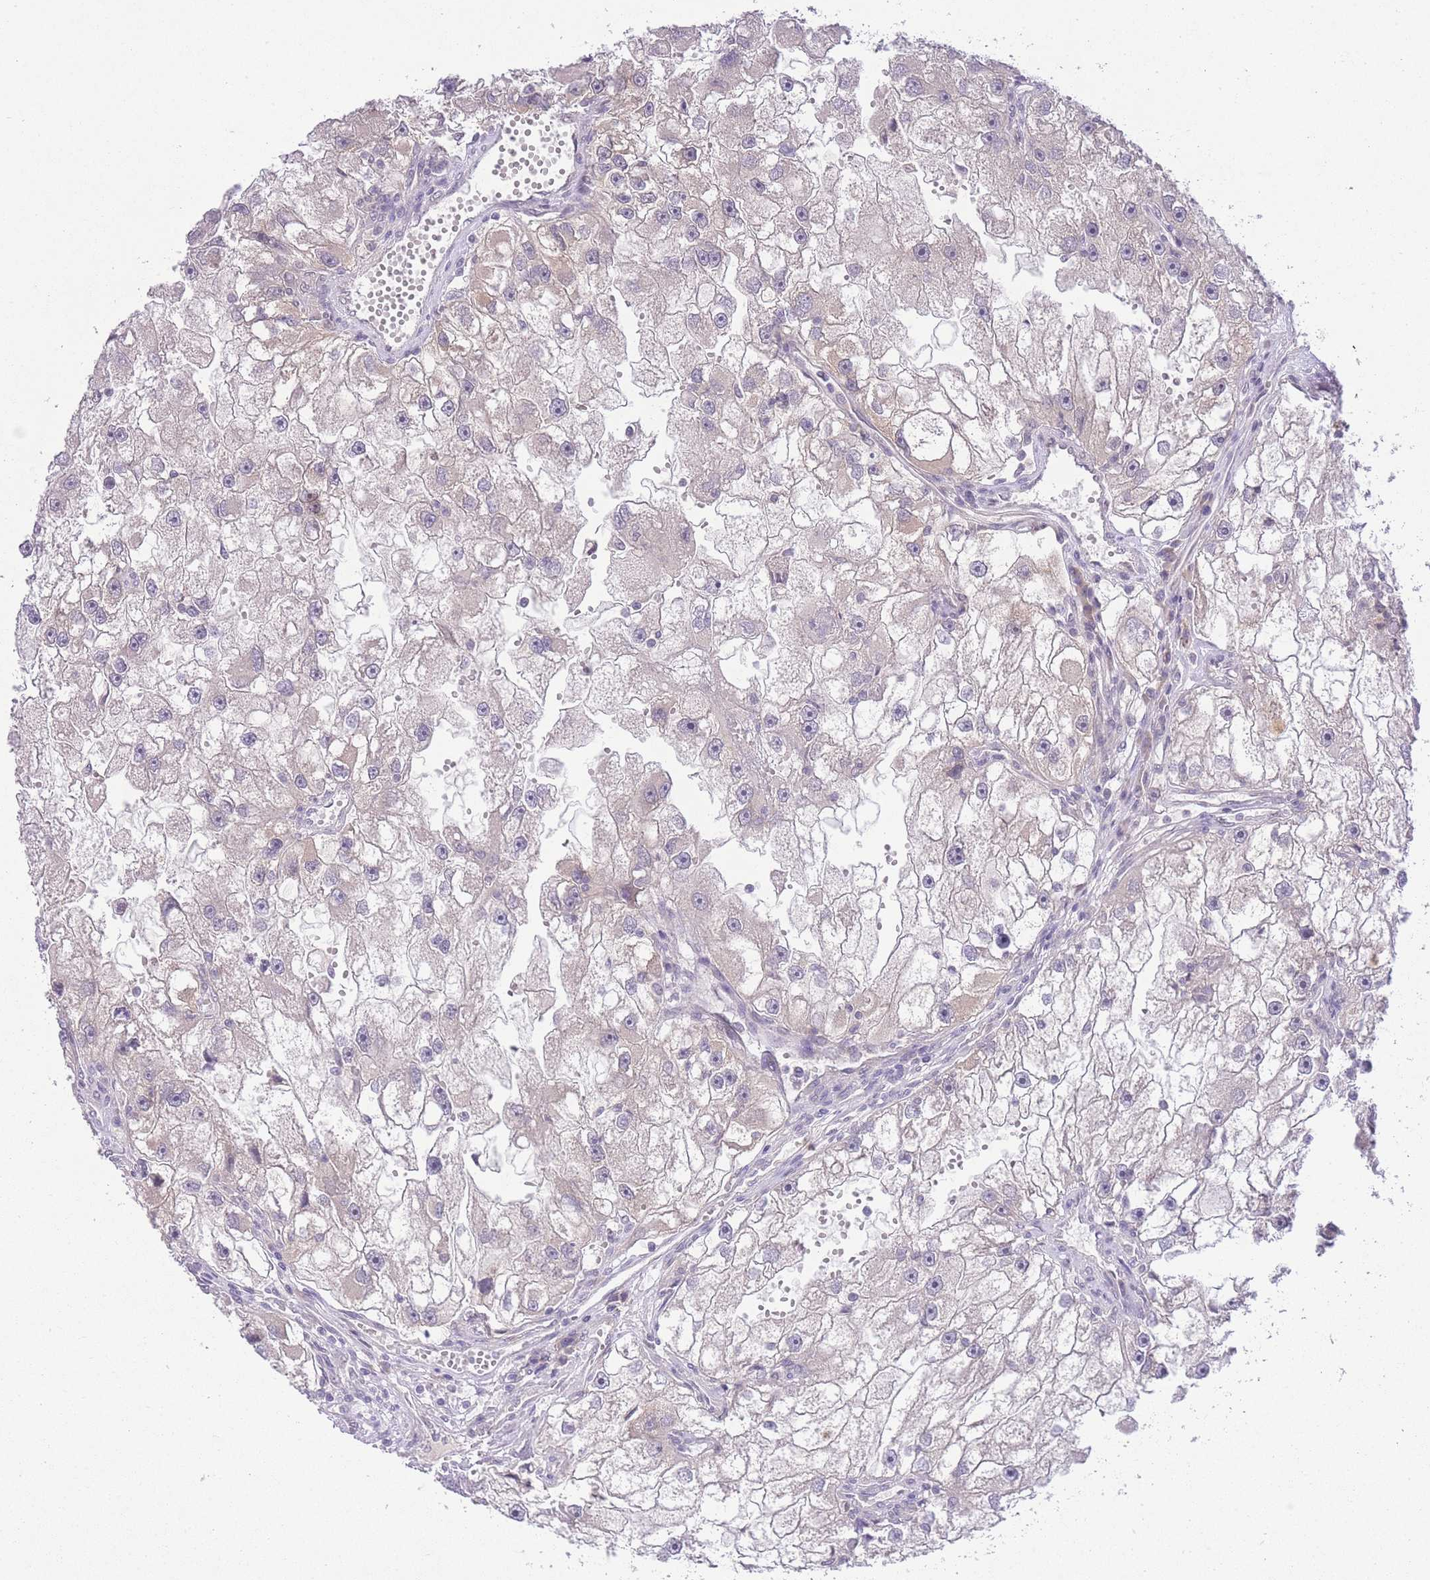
{"staining": {"intensity": "negative", "quantity": "none", "location": "none"}, "tissue": "renal cancer", "cell_type": "Tumor cells", "image_type": "cancer", "snomed": [{"axis": "morphology", "description": "Adenocarcinoma, NOS"}, {"axis": "topography", "description": "Kidney"}], "caption": "Renal adenocarcinoma was stained to show a protein in brown. There is no significant staining in tumor cells.", "gene": "TMED3", "patient": {"sex": "male", "age": 63}}